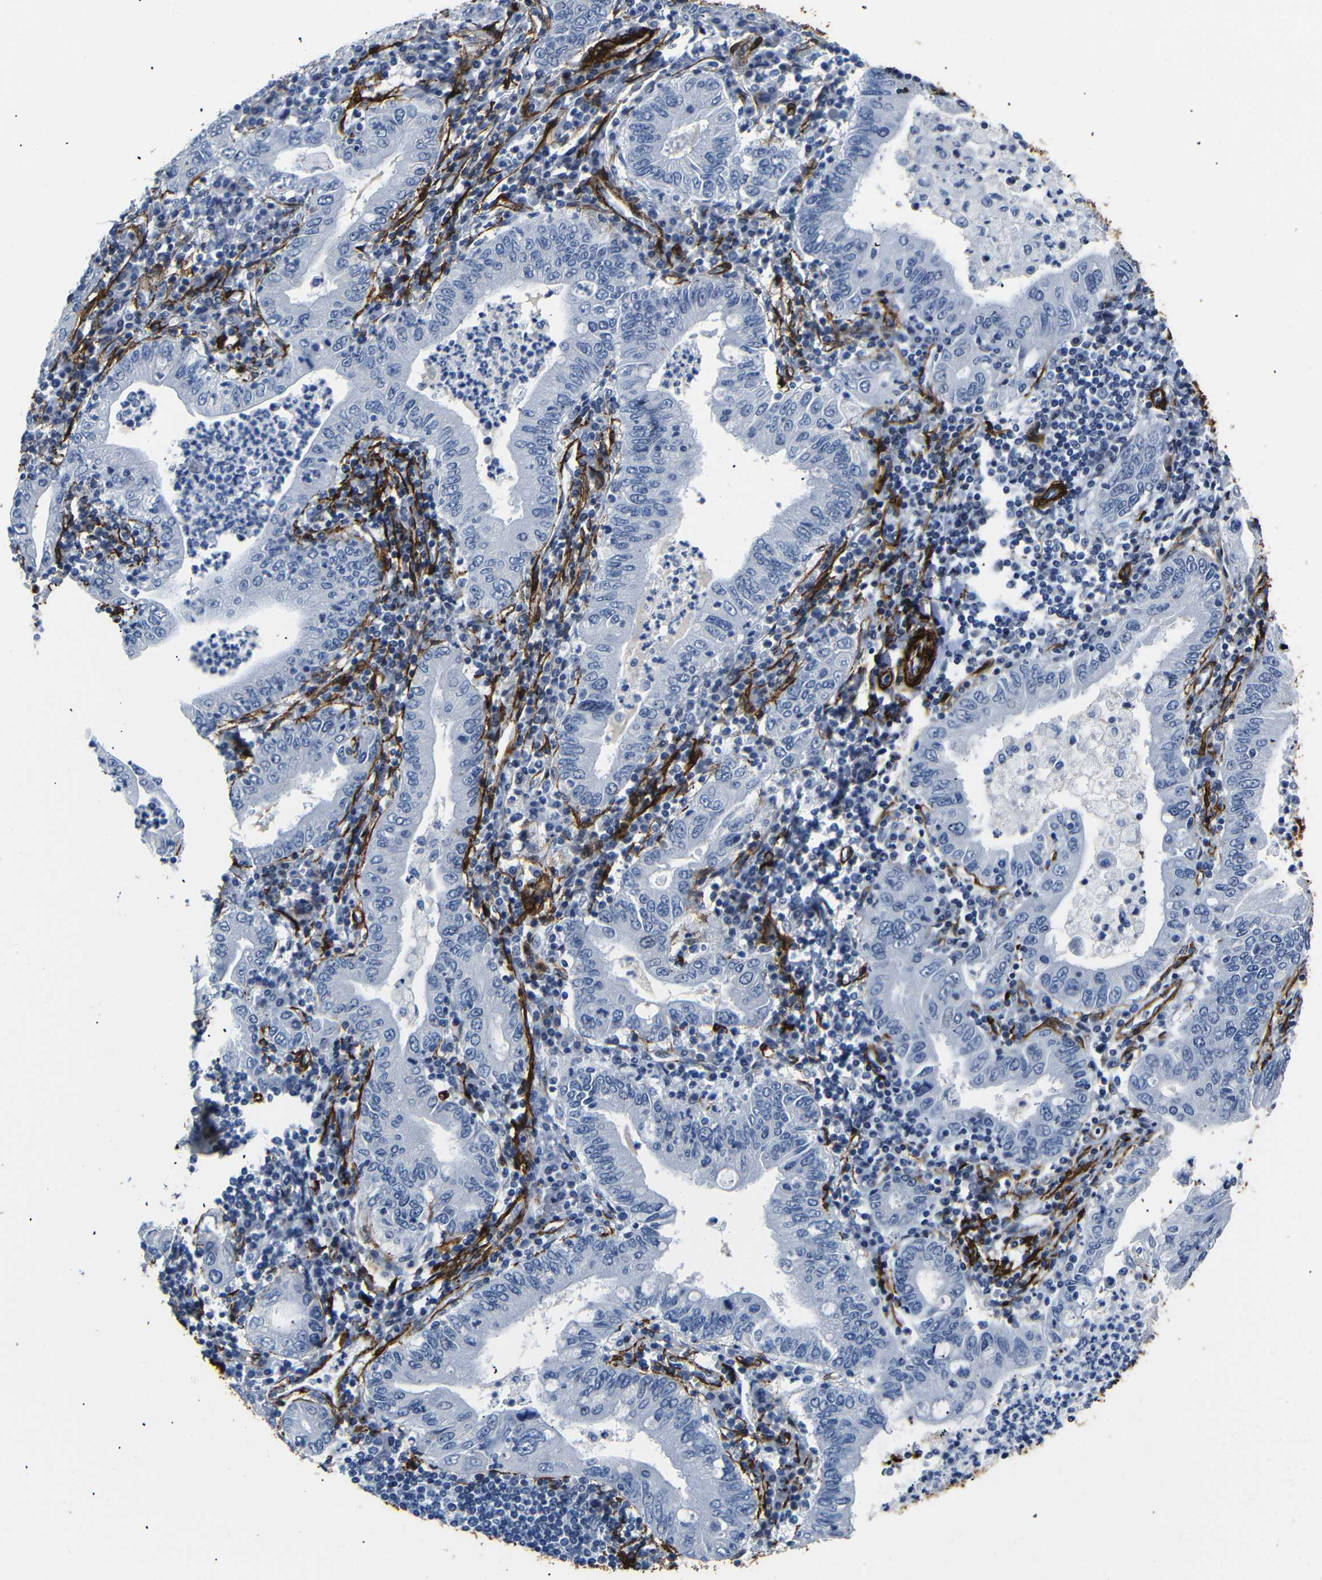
{"staining": {"intensity": "negative", "quantity": "none", "location": "none"}, "tissue": "stomach cancer", "cell_type": "Tumor cells", "image_type": "cancer", "snomed": [{"axis": "morphology", "description": "Normal tissue, NOS"}, {"axis": "morphology", "description": "Adenocarcinoma, NOS"}, {"axis": "topography", "description": "Esophagus"}, {"axis": "topography", "description": "Stomach, upper"}, {"axis": "topography", "description": "Peripheral nerve tissue"}], "caption": "Immunohistochemistry of human stomach cancer (adenocarcinoma) reveals no expression in tumor cells.", "gene": "ACTA2", "patient": {"sex": "male", "age": 62}}